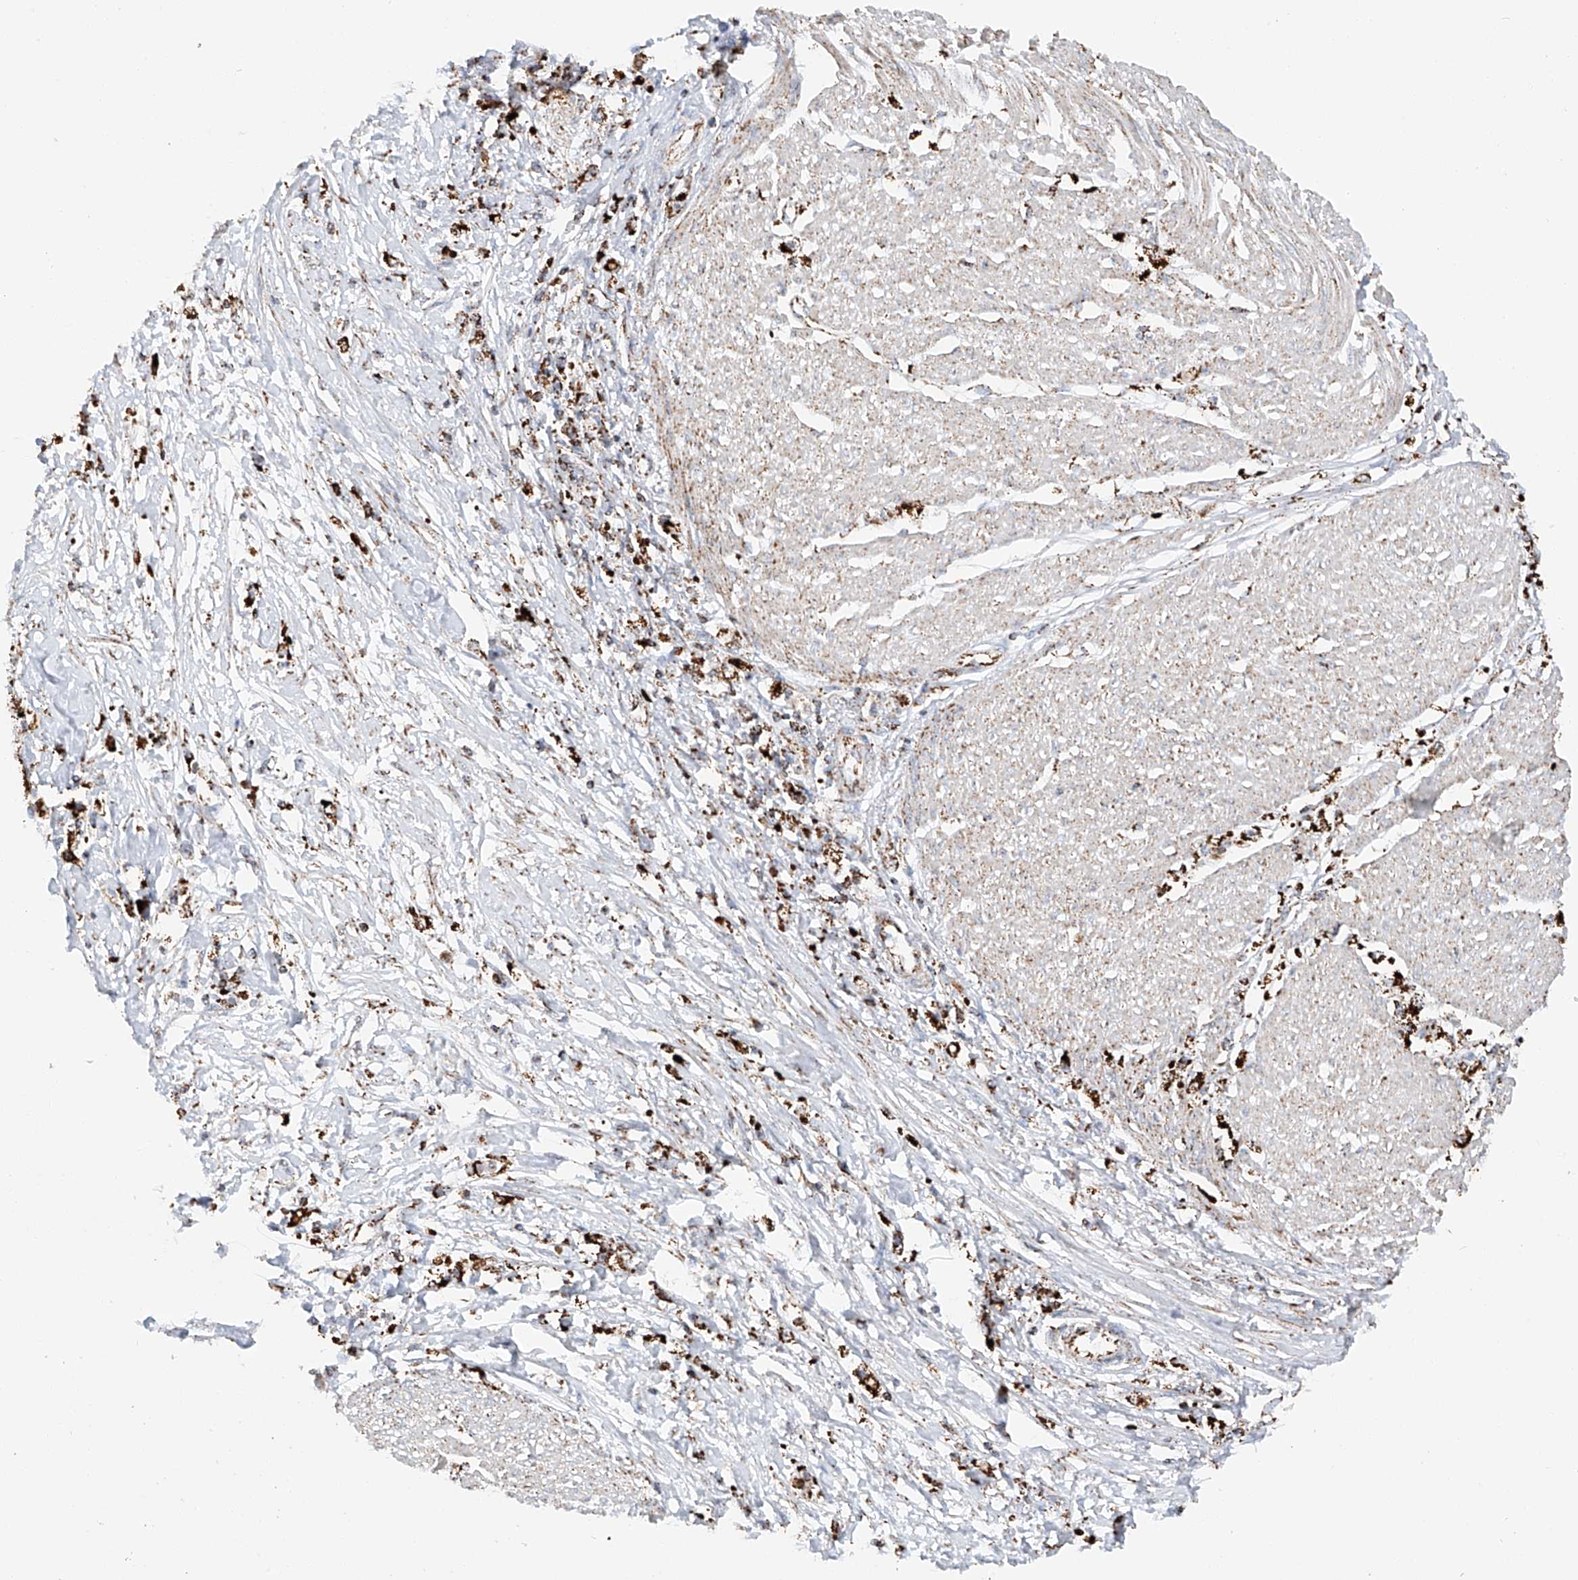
{"staining": {"intensity": "strong", "quantity": ">75%", "location": "cytoplasmic/membranous"}, "tissue": "stomach cancer", "cell_type": "Tumor cells", "image_type": "cancer", "snomed": [{"axis": "morphology", "description": "Adenocarcinoma, NOS"}, {"axis": "topography", "description": "Stomach"}], "caption": "Immunohistochemistry staining of stomach adenocarcinoma, which demonstrates high levels of strong cytoplasmic/membranous staining in about >75% of tumor cells indicating strong cytoplasmic/membranous protein expression. The staining was performed using DAB (3,3'-diaminobenzidine) (brown) for protein detection and nuclei were counterstained in hematoxylin (blue).", "gene": "TTC27", "patient": {"sex": "female", "age": 59}}